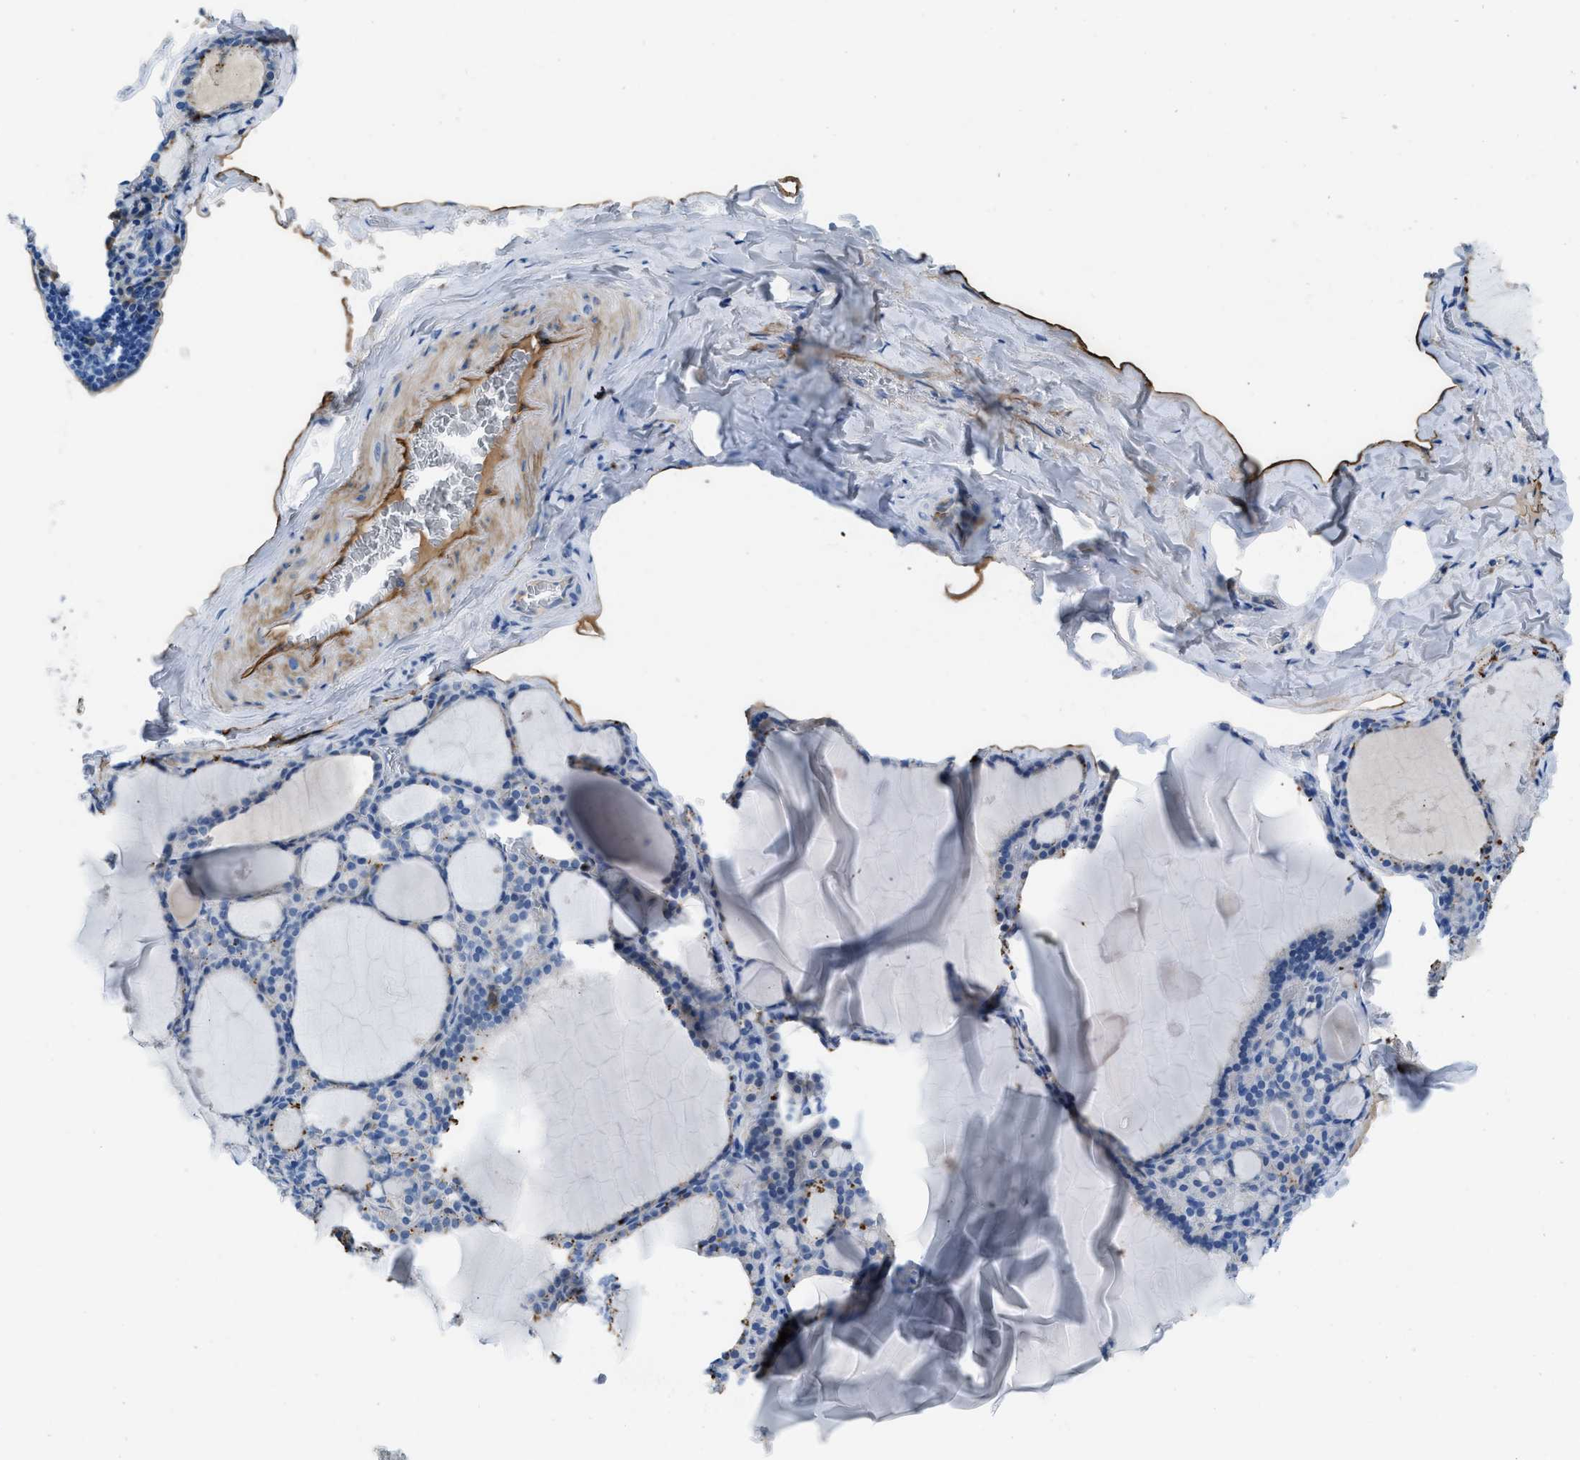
{"staining": {"intensity": "weak", "quantity": "<25%", "location": "cytoplasmic/membranous"}, "tissue": "thyroid gland", "cell_type": "Glandular cells", "image_type": "normal", "snomed": [{"axis": "morphology", "description": "Normal tissue, NOS"}, {"axis": "topography", "description": "Thyroid gland"}], "caption": "This is an immunohistochemistry histopathology image of unremarkable human thyroid gland. There is no staining in glandular cells.", "gene": "SPEG", "patient": {"sex": "male", "age": 56}}